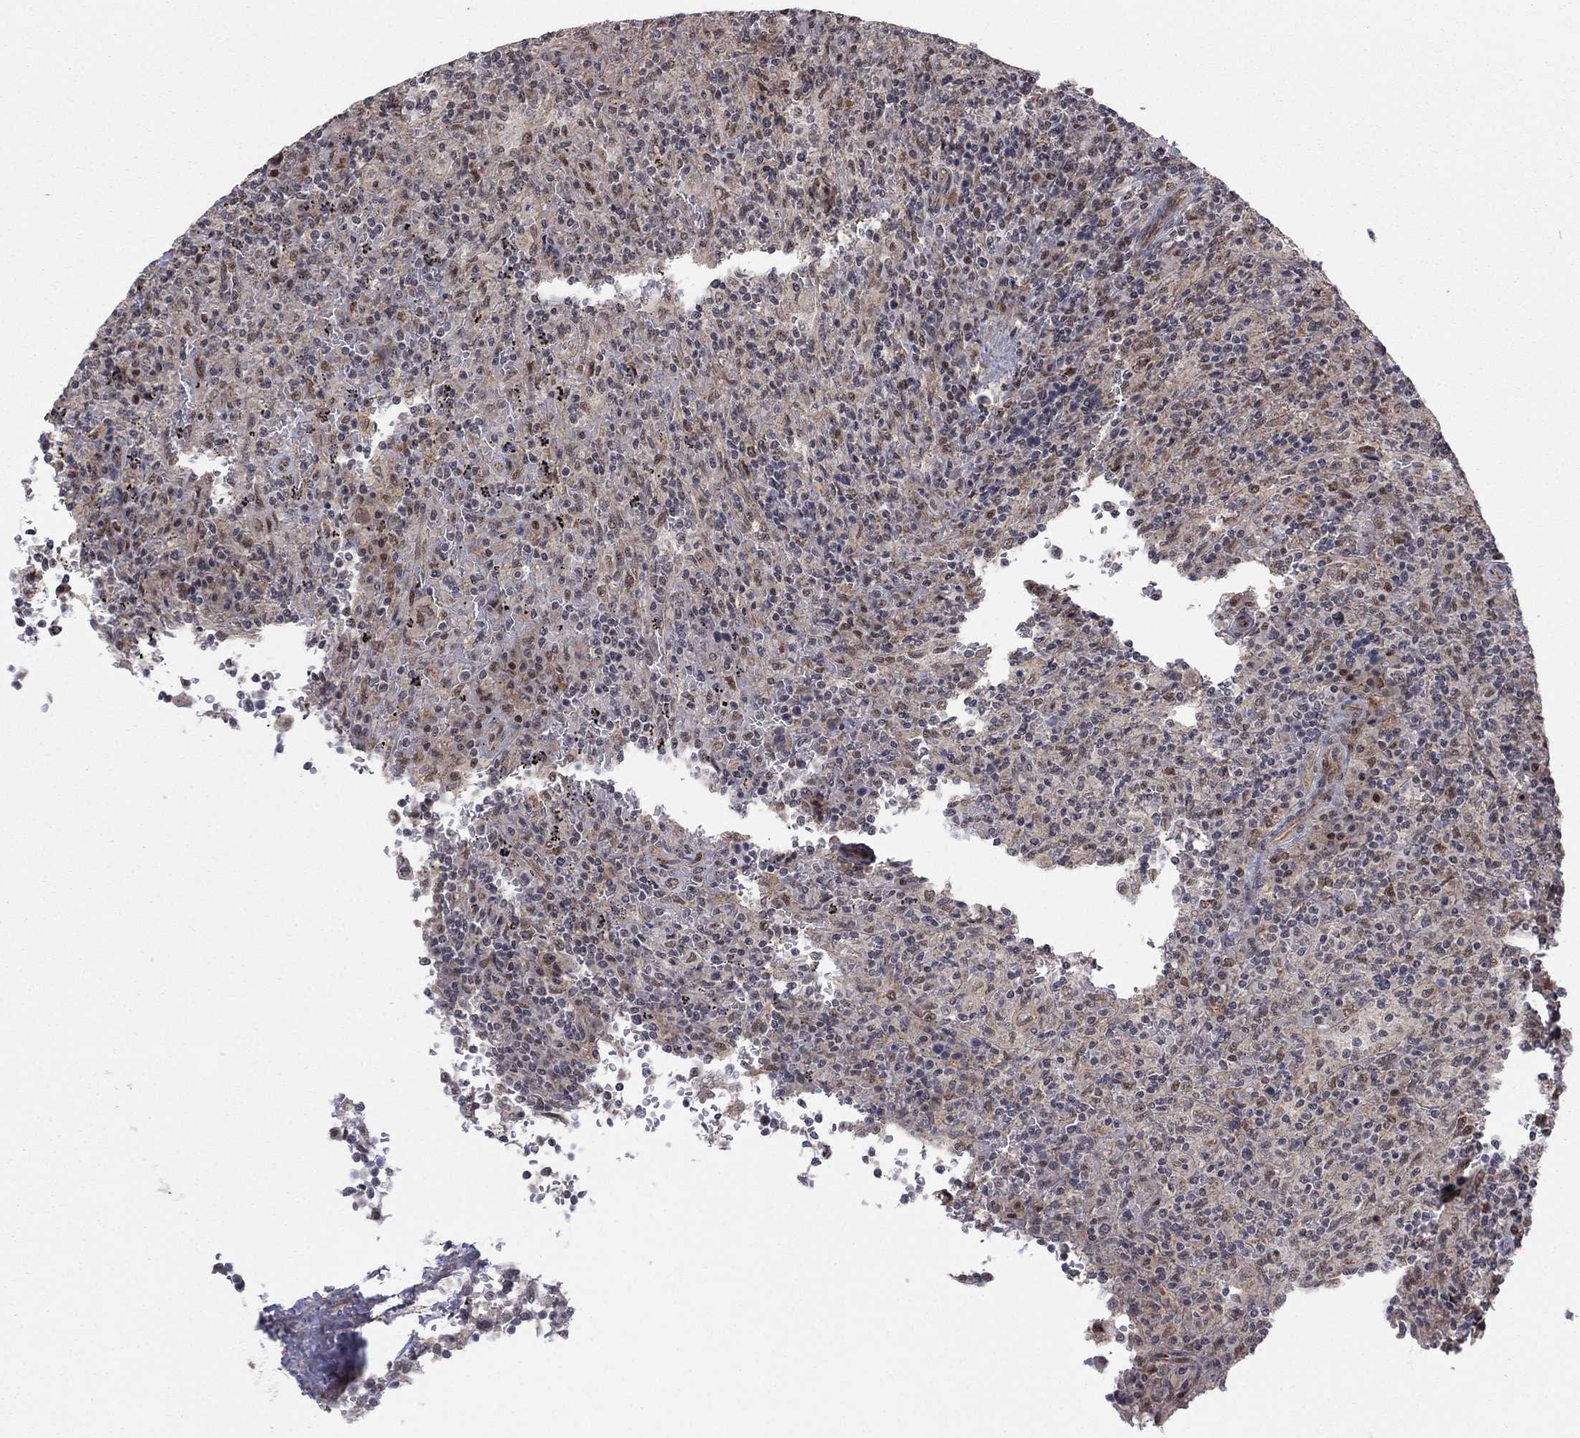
{"staining": {"intensity": "negative", "quantity": "none", "location": "none"}, "tissue": "lymphoma", "cell_type": "Tumor cells", "image_type": "cancer", "snomed": [{"axis": "morphology", "description": "Malignant lymphoma, non-Hodgkin's type, Low grade"}, {"axis": "topography", "description": "Spleen"}], "caption": "This is a photomicrograph of IHC staining of low-grade malignant lymphoma, non-Hodgkin's type, which shows no expression in tumor cells. Brightfield microscopy of IHC stained with DAB (3,3'-diaminobenzidine) (brown) and hematoxylin (blue), captured at high magnification.", "gene": "ZNF395", "patient": {"sex": "male", "age": 62}}